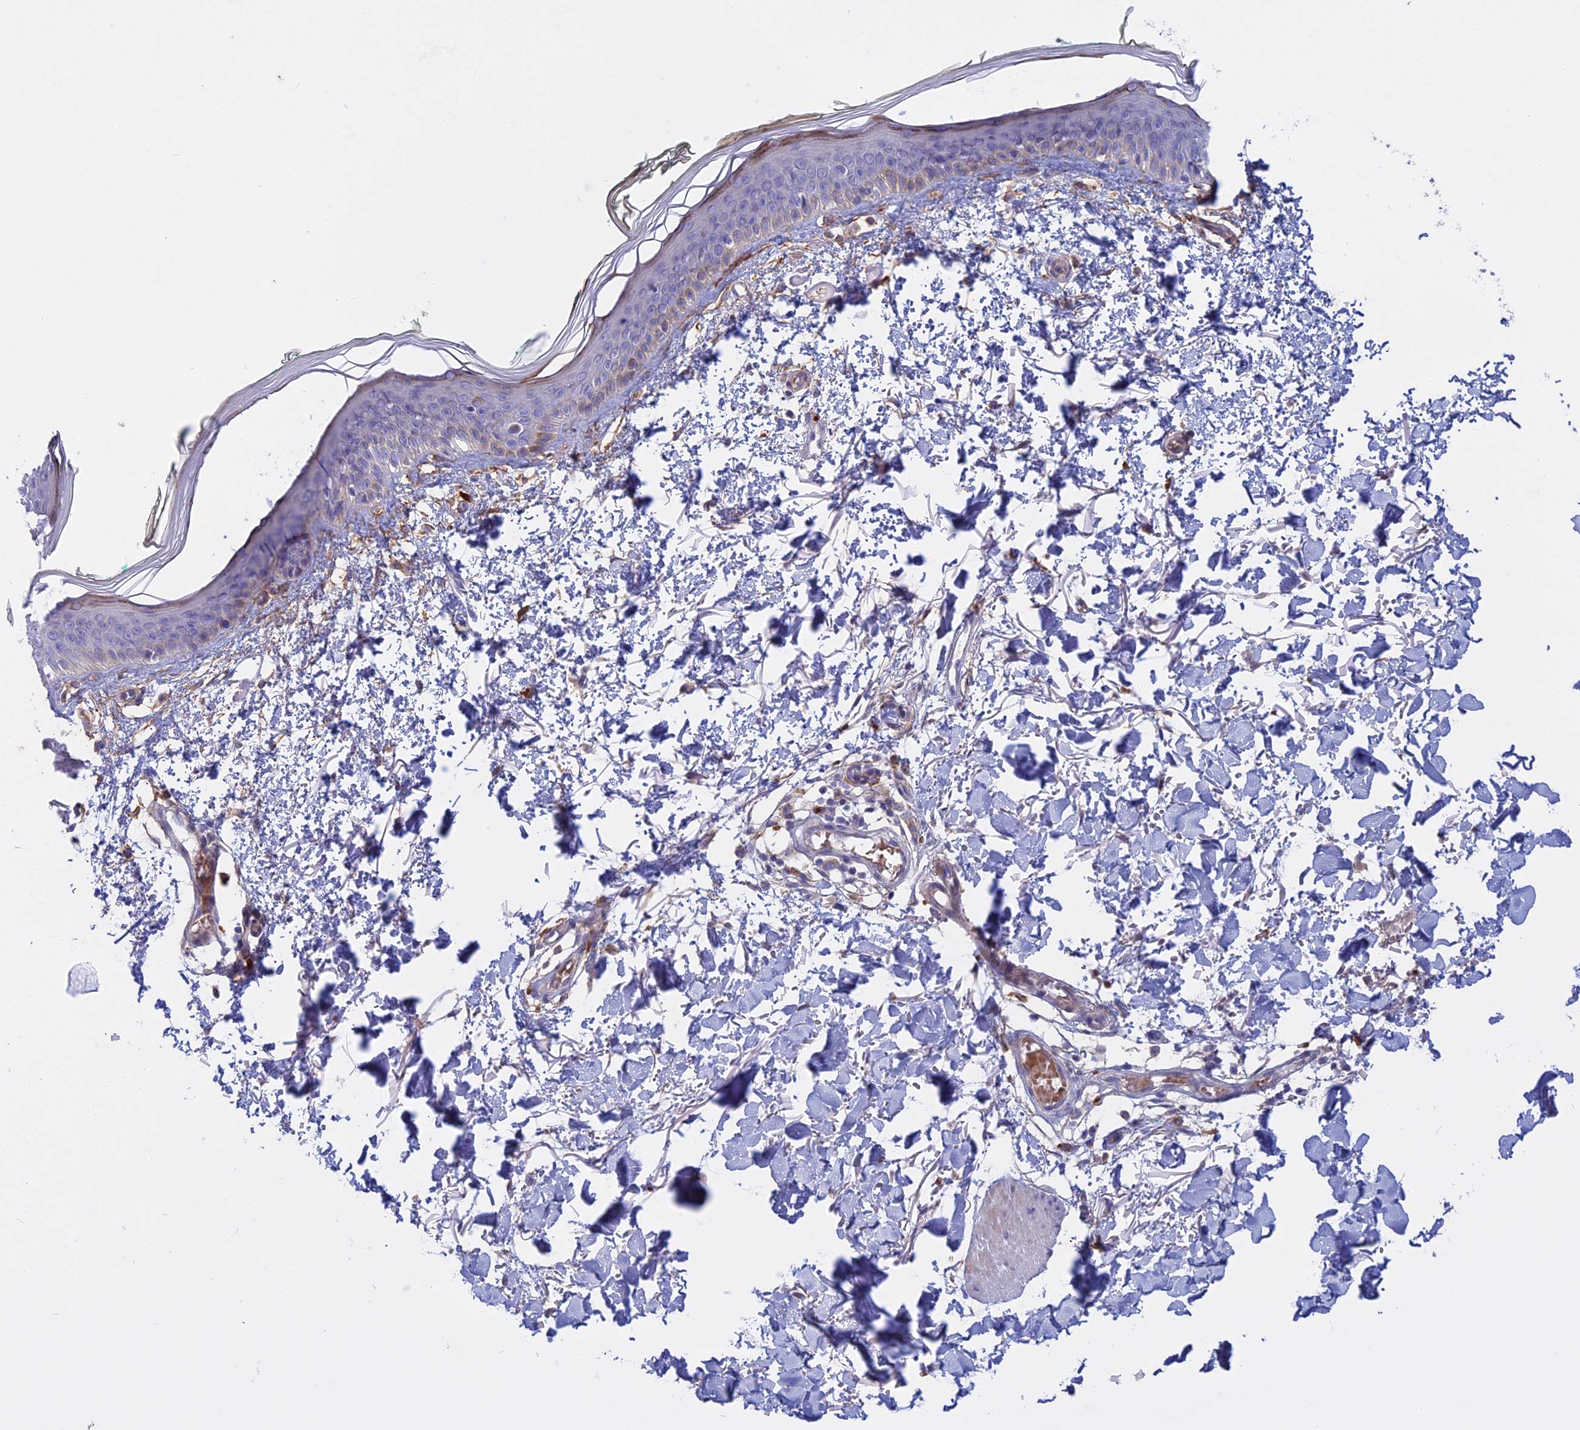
{"staining": {"intensity": "weak", "quantity": "25%-75%", "location": "cytoplasmic/membranous"}, "tissue": "skin", "cell_type": "Fibroblasts", "image_type": "normal", "snomed": [{"axis": "morphology", "description": "Normal tissue, NOS"}, {"axis": "topography", "description": "Skin"}], "caption": "Immunohistochemistry (IHC) of unremarkable human skin exhibits low levels of weak cytoplasmic/membranous expression in about 25%-75% of fibroblasts. The staining was performed using DAB, with brown indicating positive protein expression. Nuclei are stained blue with hematoxylin.", "gene": "SLC2A6", "patient": {"sex": "male", "age": 62}}